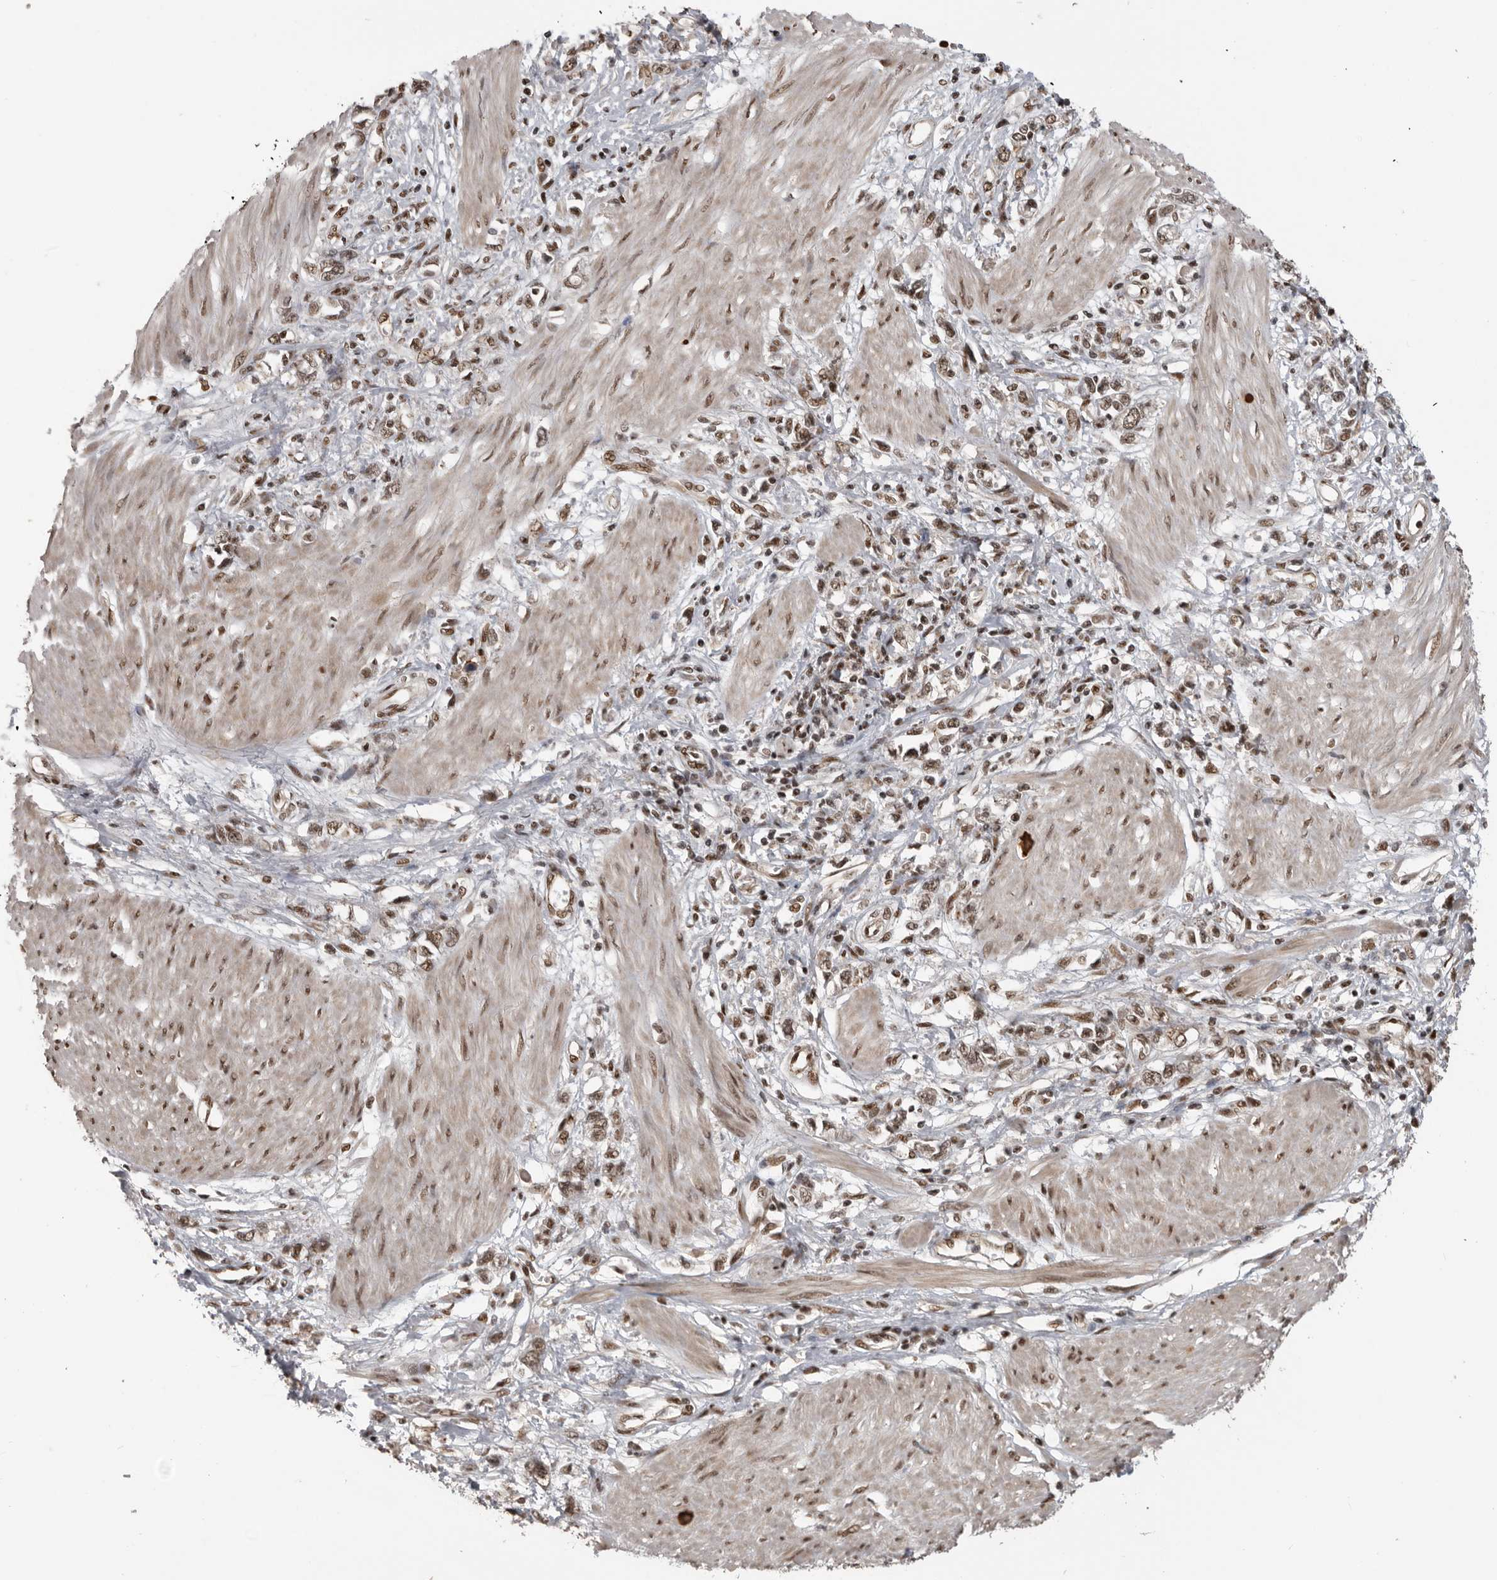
{"staining": {"intensity": "moderate", "quantity": ">75%", "location": "nuclear"}, "tissue": "stomach cancer", "cell_type": "Tumor cells", "image_type": "cancer", "snomed": [{"axis": "morphology", "description": "Adenocarcinoma, NOS"}, {"axis": "topography", "description": "Stomach"}], "caption": "Stomach cancer stained with immunohistochemistry displays moderate nuclear expression in approximately >75% of tumor cells.", "gene": "CBLL1", "patient": {"sex": "female", "age": 76}}